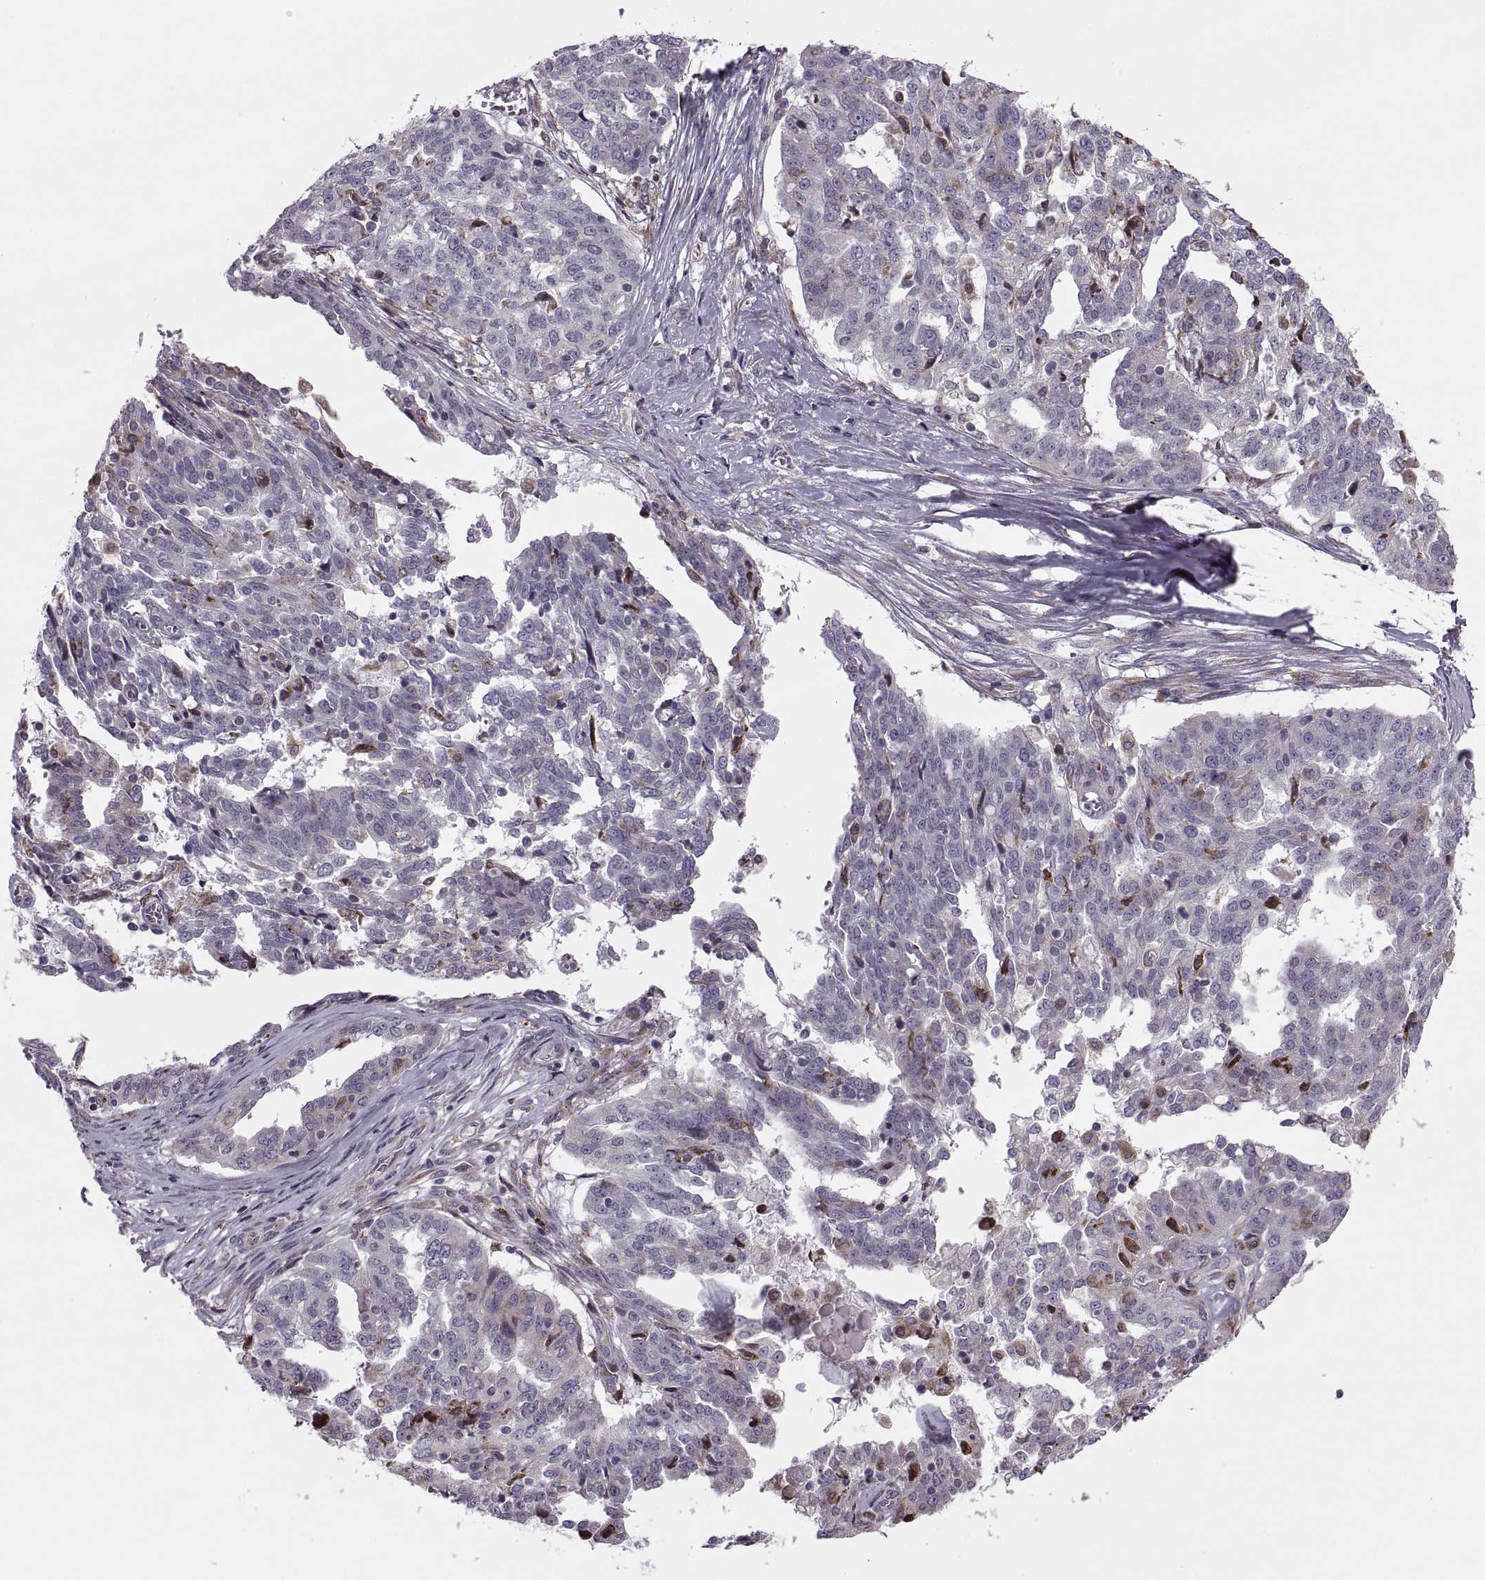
{"staining": {"intensity": "moderate", "quantity": "<25%", "location": "cytoplasmic/membranous"}, "tissue": "ovarian cancer", "cell_type": "Tumor cells", "image_type": "cancer", "snomed": [{"axis": "morphology", "description": "Cystadenocarcinoma, serous, NOS"}, {"axis": "topography", "description": "Ovary"}], "caption": "An image of ovarian cancer (serous cystadenocarcinoma) stained for a protein shows moderate cytoplasmic/membranous brown staining in tumor cells.", "gene": "LETM2", "patient": {"sex": "female", "age": 67}}